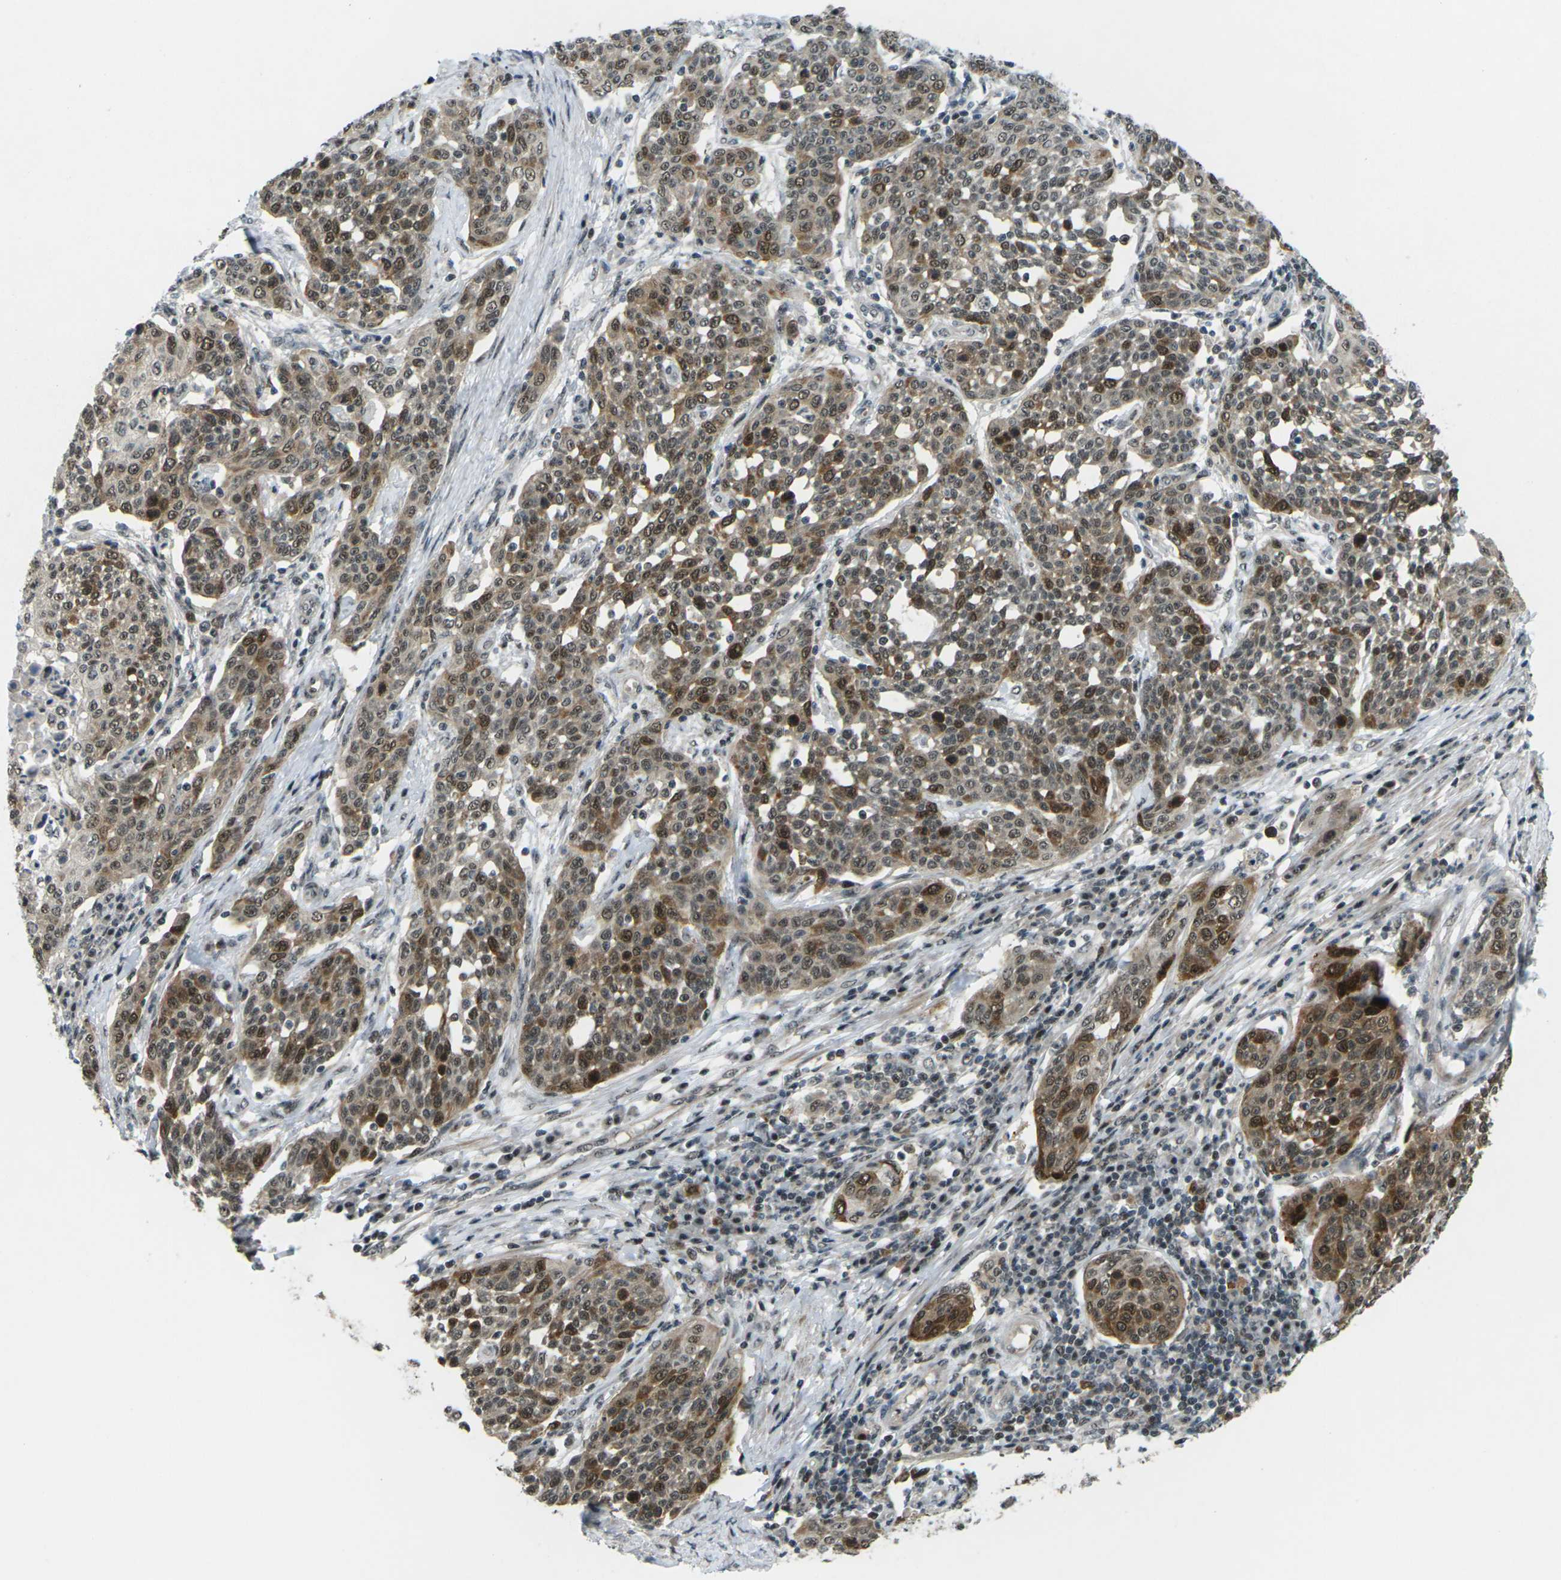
{"staining": {"intensity": "moderate", "quantity": ">75%", "location": "cytoplasmic/membranous,nuclear"}, "tissue": "cervical cancer", "cell_type": "Tumor cells", "image_type": "cancer", "snomed": [{"axis": "morphology", "description": "Squamous cell carcinoma, NOS"}, {"axis": "topography", "description": "Cervix"}], "caption": "Cervical cancer (squamous cell carcinoma) was stained to show a protein in brown. There is medium levels of moderate cytoplasmic/membranous and nuclear staining in about >75% of tumor cells. (IHC, brightfield microscopy, high magnification).", "gene": "UBE2S", "patient": {"sex": "female", "age": 34}}